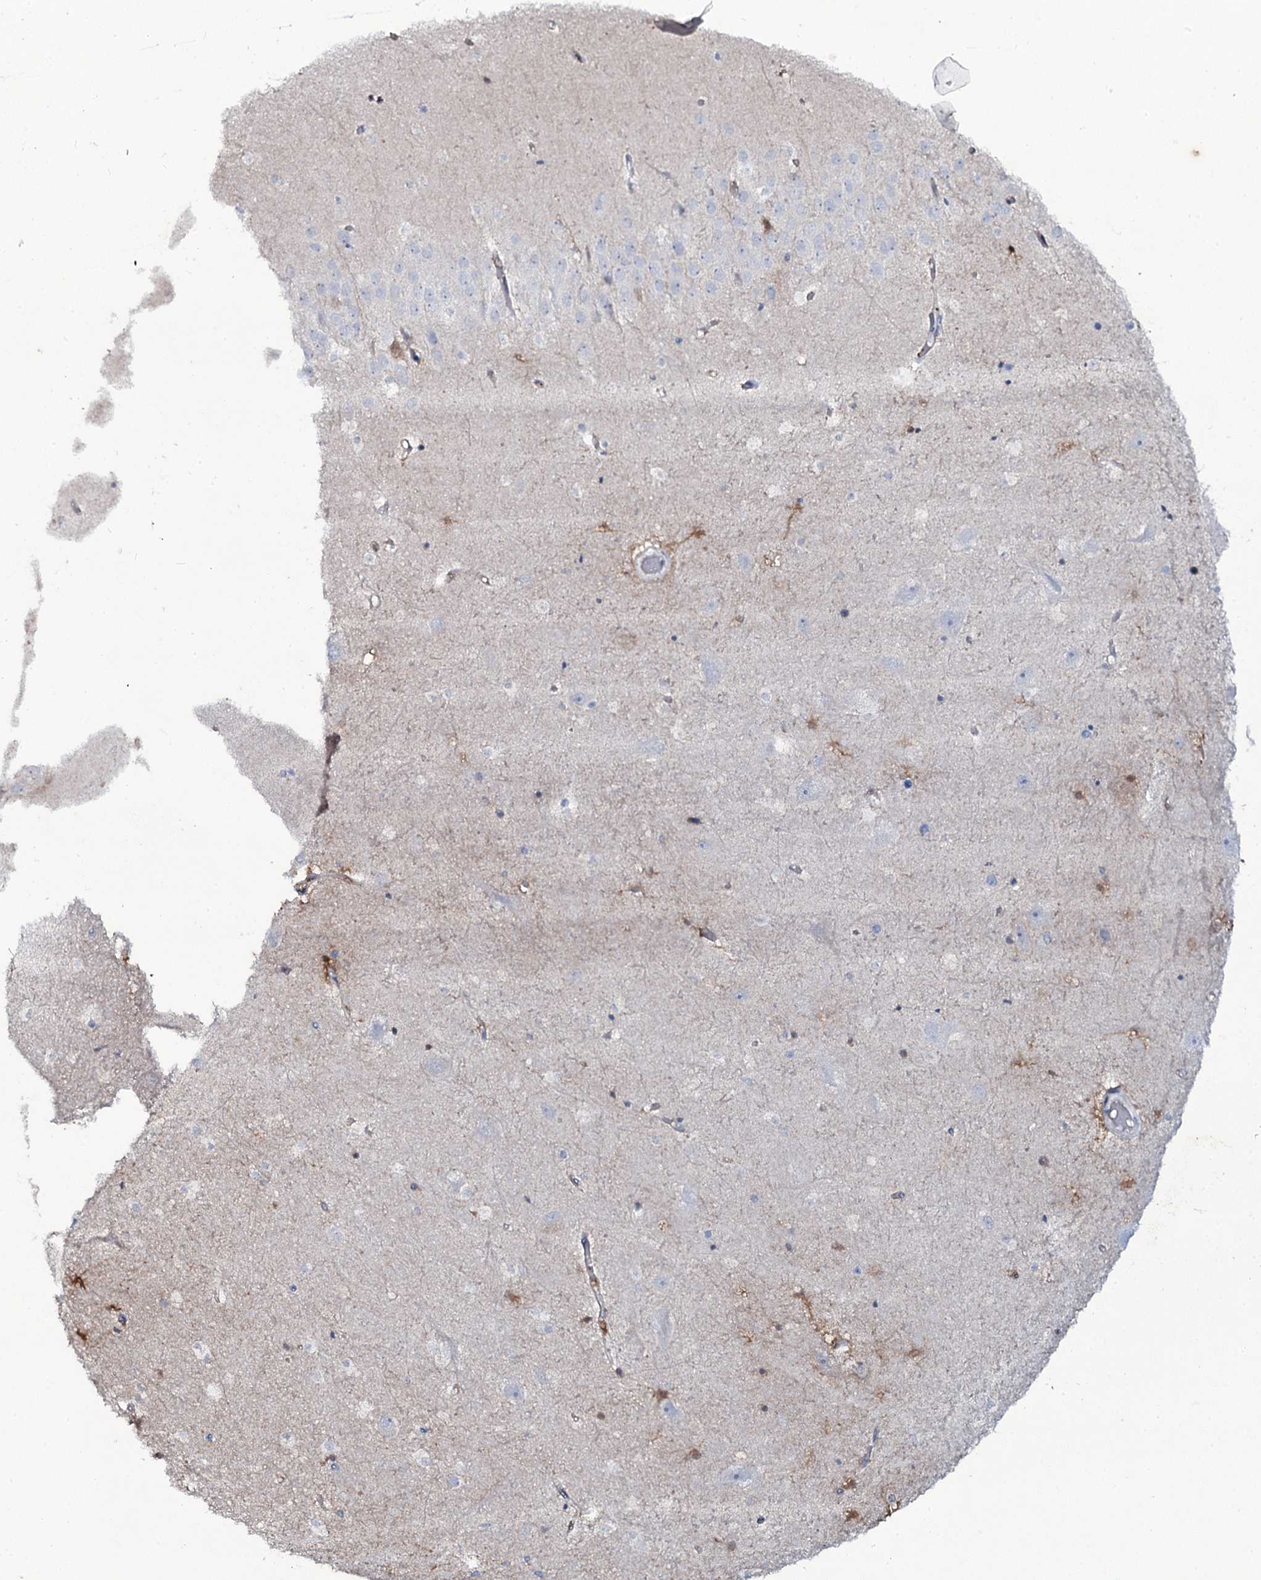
{"staining": {"intensity": "moderate", "quantity": "<25%", "location": "cytoplasmic/membranous"}, "tissue": "hippocampus", "cell_type": "Glial cells", "image_type": "normal", "snomed": [{"axis": "morphology", "description": "Normal tissue, NOS"}, {"axis": "topography", "description": "Hippocampus"}], "caption": "Immunohistochemical staining of unremarkable hippocampus demonstrates low levels of moderate cytoplasmic/membranous positivity in approximately <25% of glial cells.", "gene": "EDN1", "patient": {"sex": "female", "age": 52}}